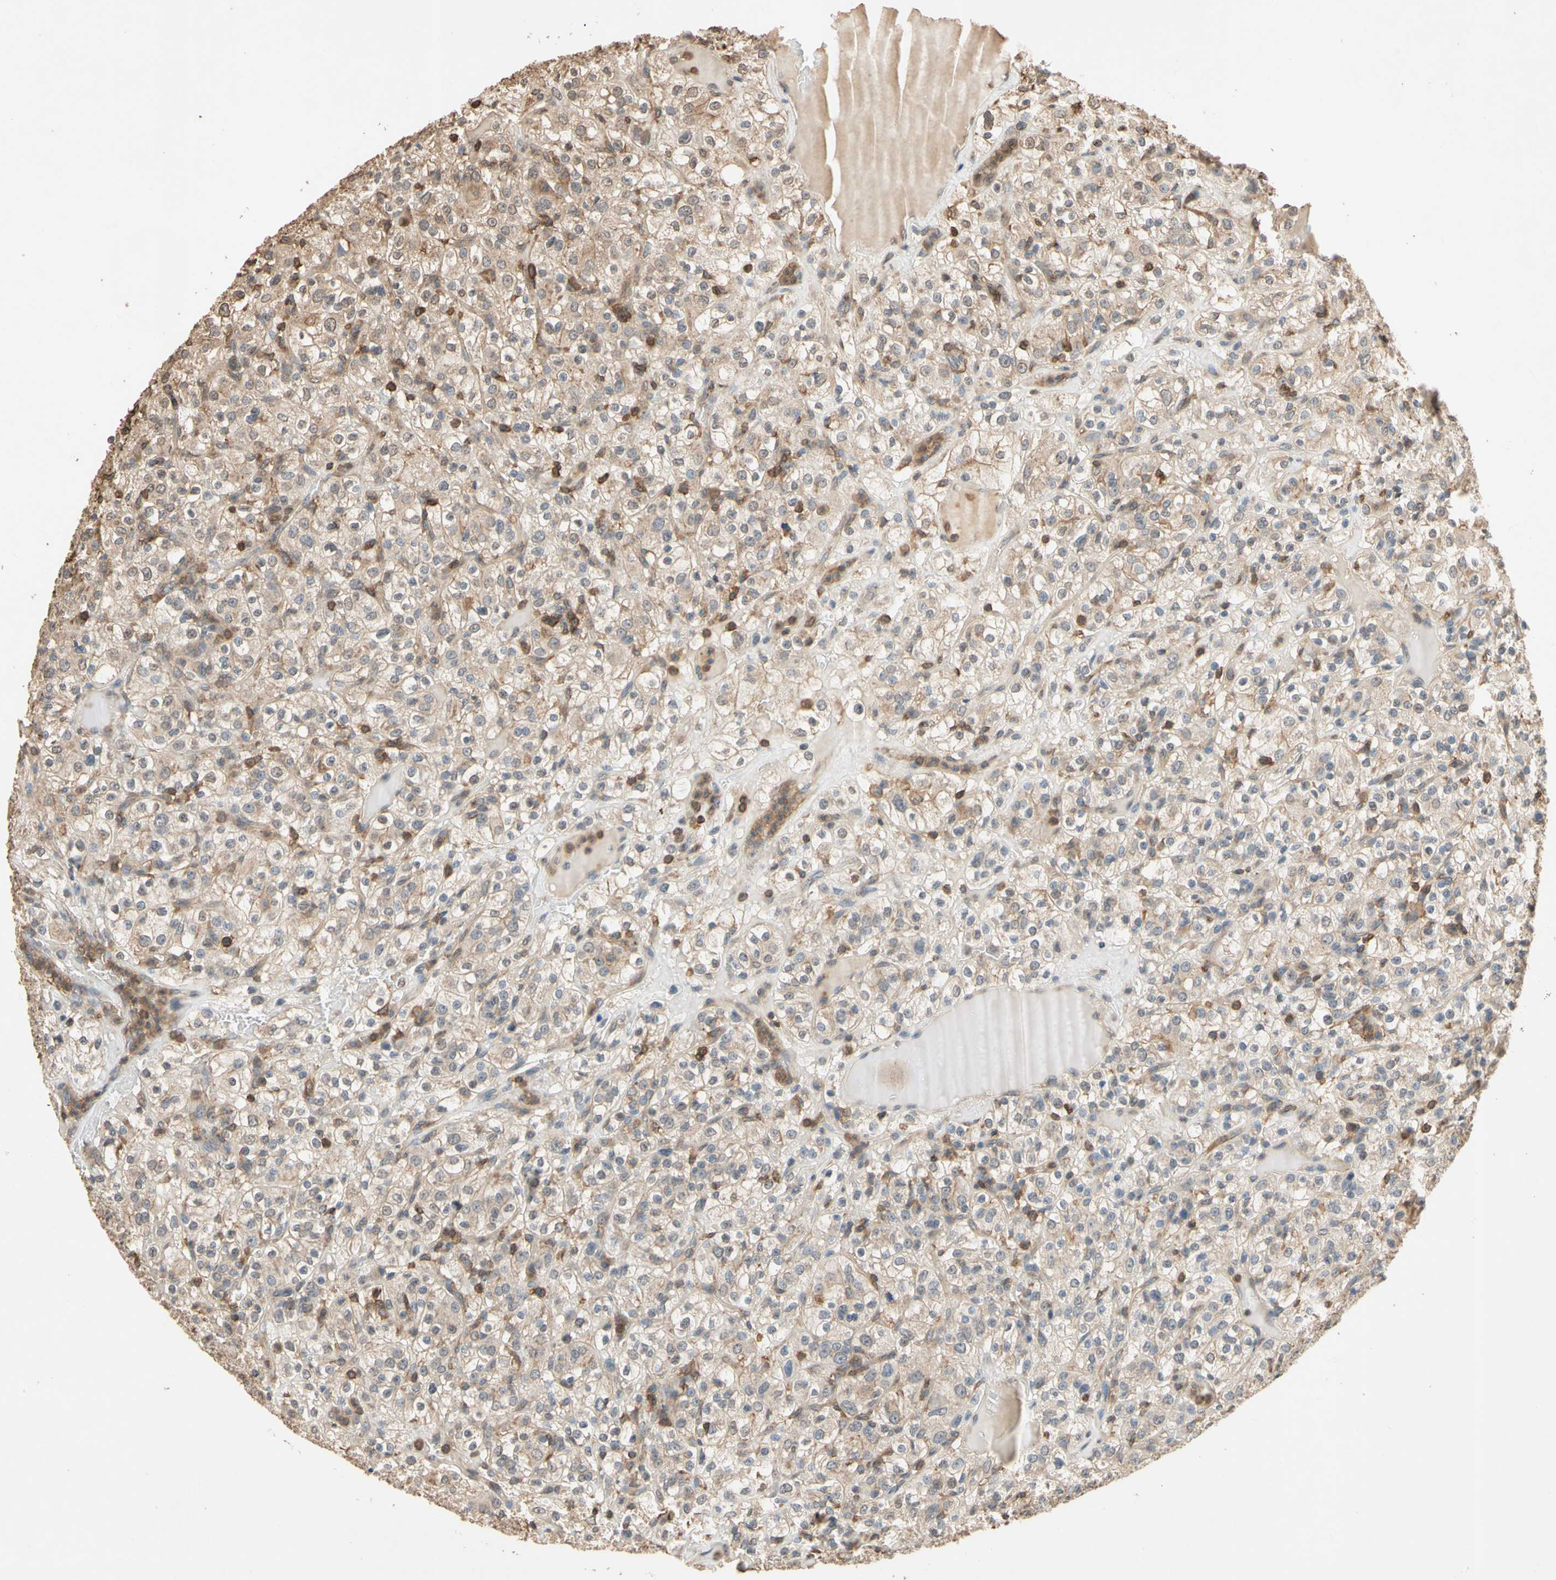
{"staining": {"intensity": "weak", "quantity": ">75%", "location": "cytoplasmic/membranous"}, "tissue": "renal cancer", "cell_type": "Tumor cells", "image_type": "cancer", "snomed": [{"axis": "morphology", "description": "Normal tissue, NOS"}, {"axis": "morphology", "description": "Adenocarcinoma, NOS"}, {"axis": "topography", "description": "Kidney"}], "caption": "Weak cytoplasmic/membranous expression is seen in about >75% of tumor cells in renal adenocarcinoma. (IHC, brightfield microscopy, high magnification).", "gene": "MAP3K10", "patient": {"sex": "female", "age": 72}}